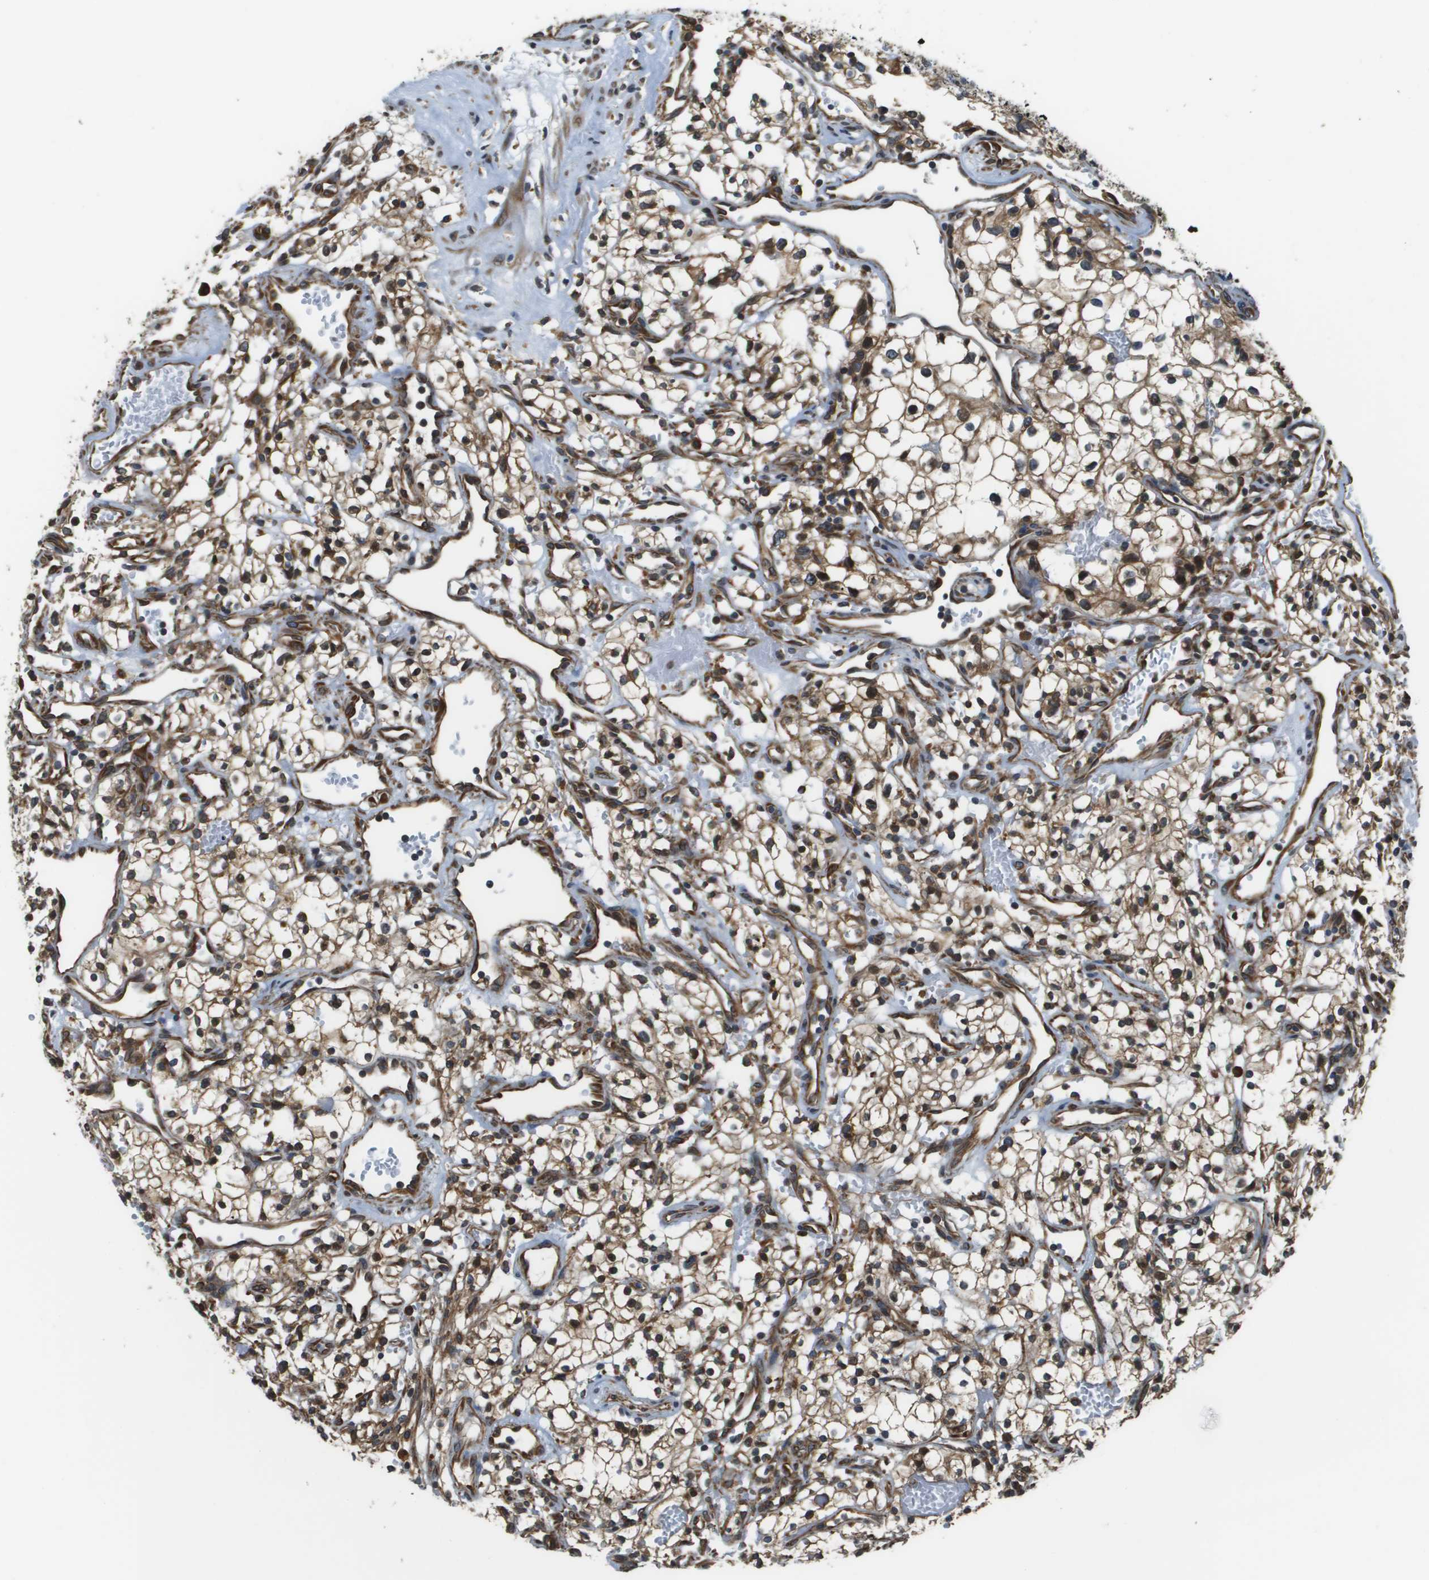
{"staining": {"intensity": "moderate", "quantity": ">75%", "location": "cytoplasmic/membranous"}, "tissue": "renal cancer", "cell_type": "Tumor cells", "image_type": "cancer", "snomed": [{"axis": "morphology", "description": "Adenocarcinoma, NOS"}, {"axis": "topography", "description": "Kidney"}], "caption": "Immunohistochemistry (IHC) (DAB) staining of renal cancer (adenocarcinoma) reveals moderate cytoplasmic/membranous protein expression in about >75% of tumor cells.", "gene": "SEC62", "patient": {"sex": "male", "age": 59}}